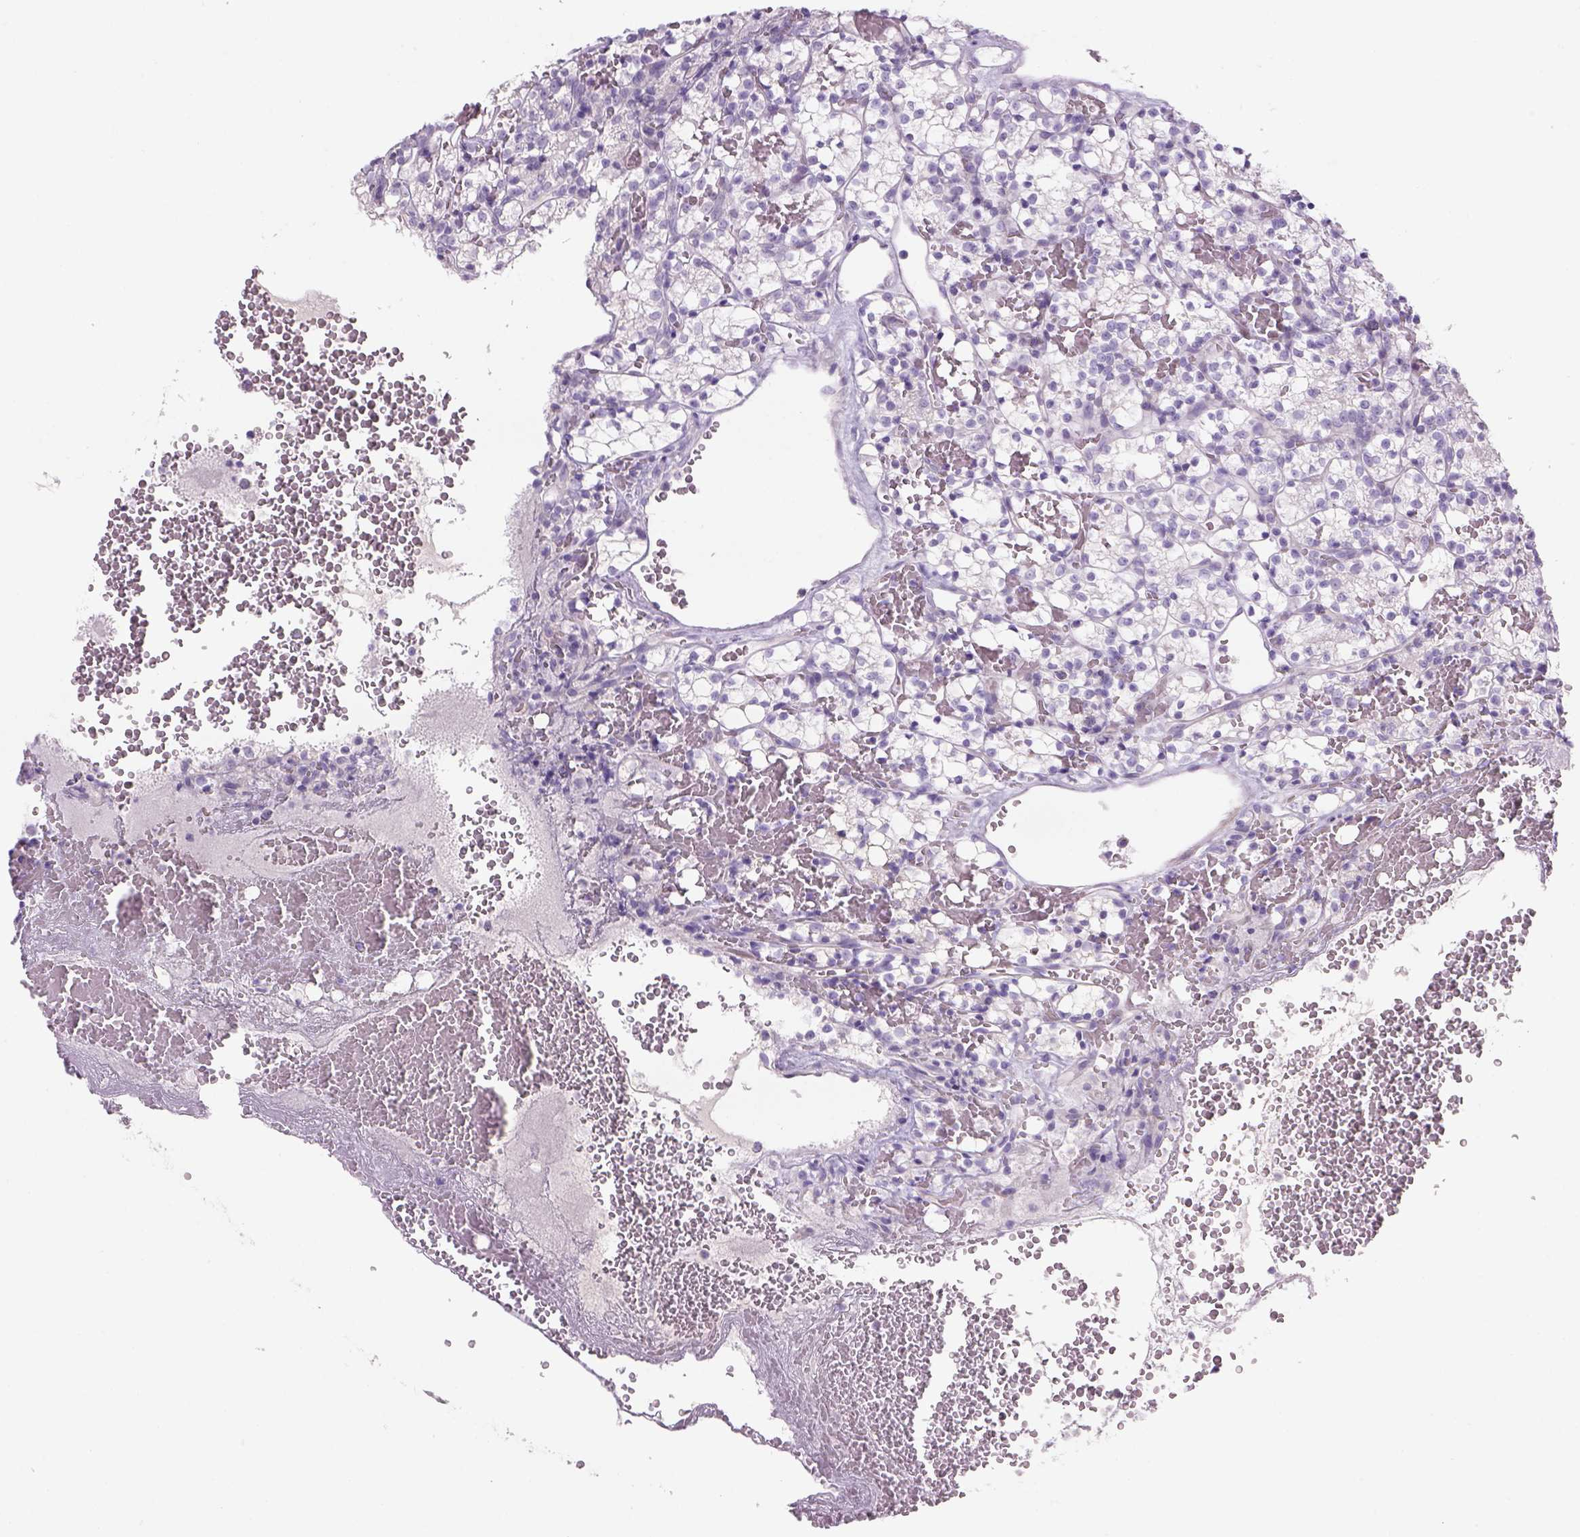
{"staining": {"intensity": "negative", "quantity": "none", "location": "none"}, "tissue": "renal cancer", "cell_type": "Tumor cells", "image_type": "cancer", "snomed": [{"axis": "morphology", "description": "Adenocarcinoma, NOS"}, {"axis": "topography", "description": "Kidney"}], "caption": "Micrograph shows no protein staining in tumor cells of renal cancer tissue.", "gene": "TENM4", "patient": {"sex": "female", "age": 69}}